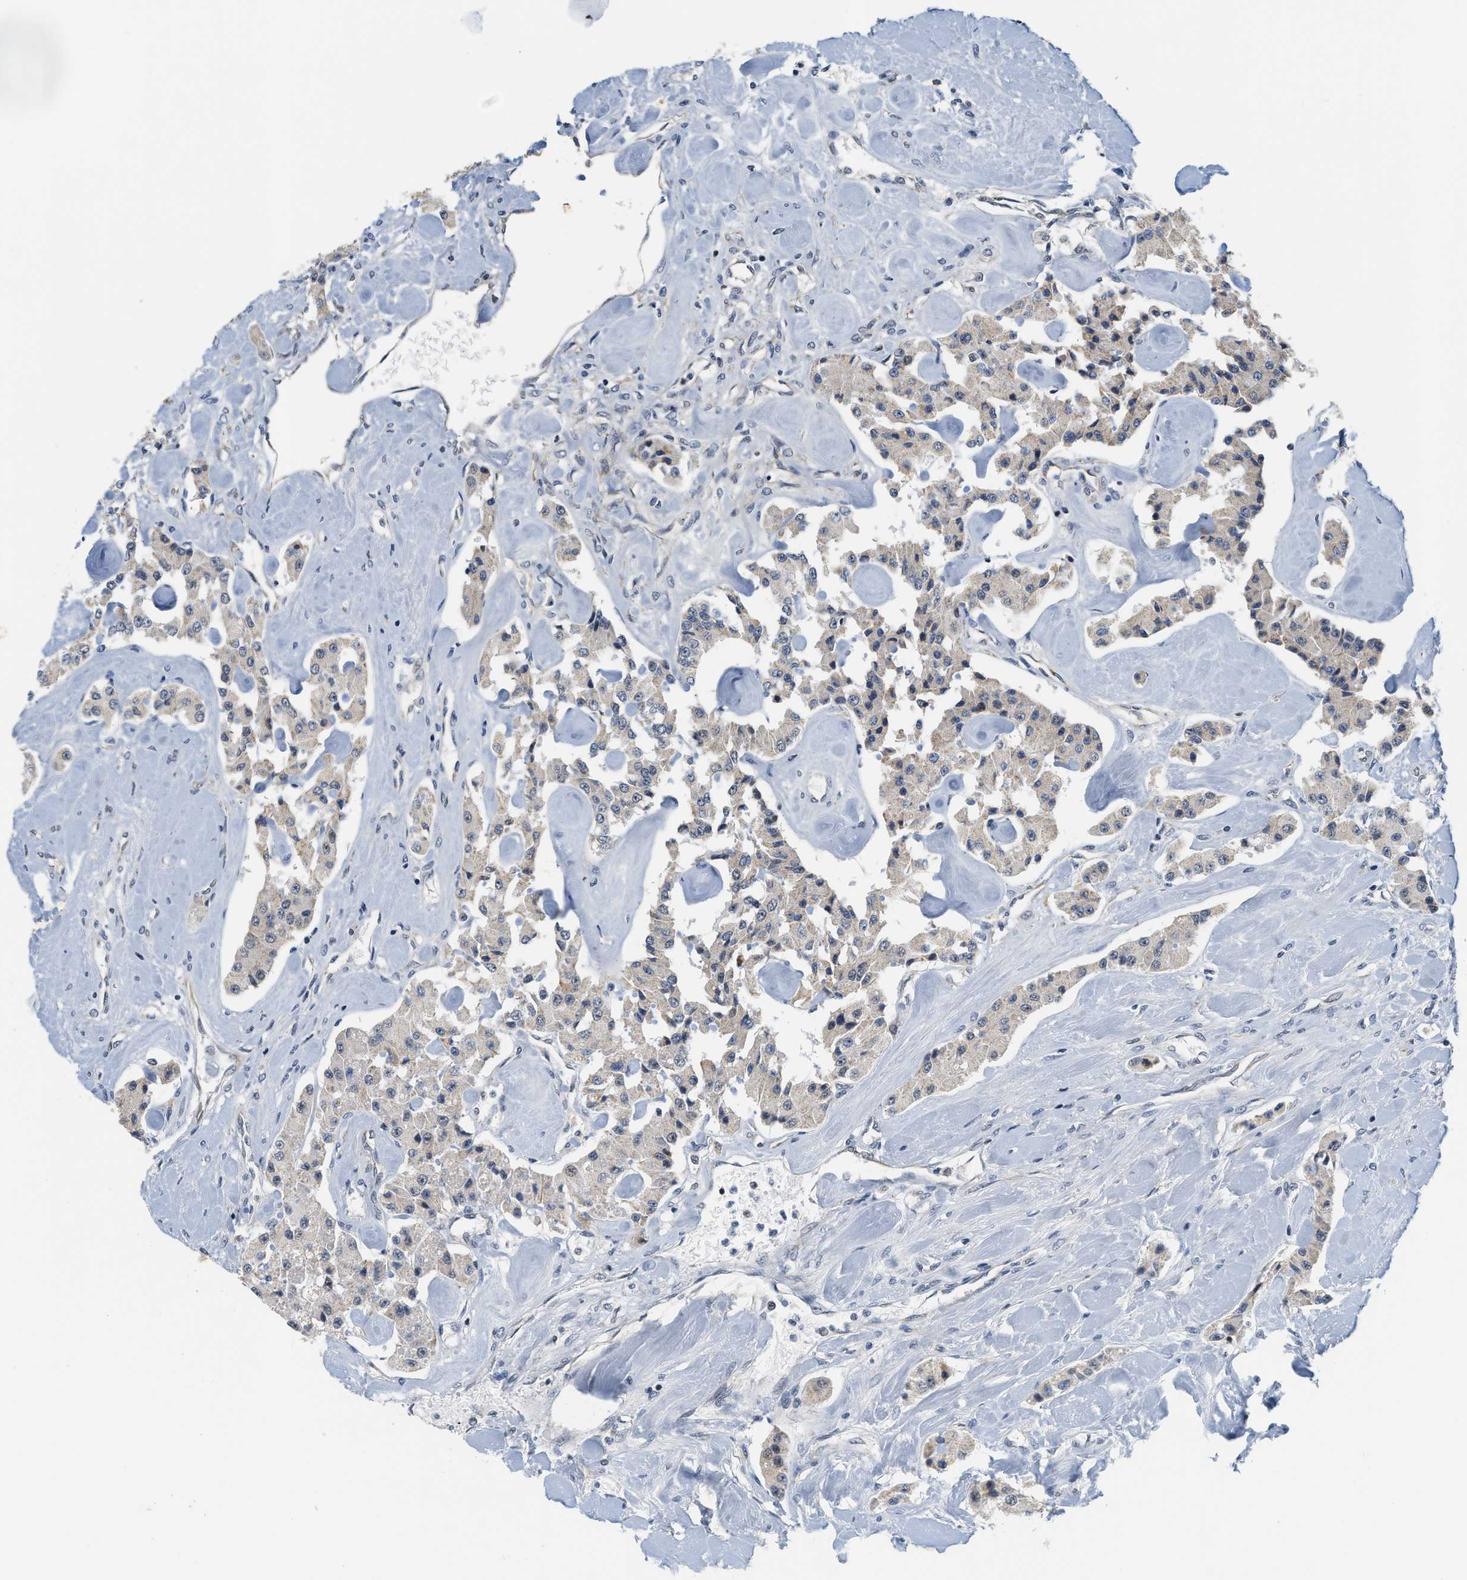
{"staining": {"intensity": "weak", "quantity": "25%-75%", "location": "nuclear"}, "tissue": "carcinoid", "cell_type": "Tumor cells", "image_type": "cancer", "snomed": [{"axis": "morphology", "description": "Carcinoid, malignant, NOS"}, {"axis": "topography", "description": "Pancreas"}], "caption": "High-power microscopy captured an immunohistochemistry (IHC) micrograph of carcinoid, revealing weak nuclear positivity in approximately 25%-75% of tumor cells.", "gene": "GIGYF1", "patient": {"sex": "male", "age": 41}}